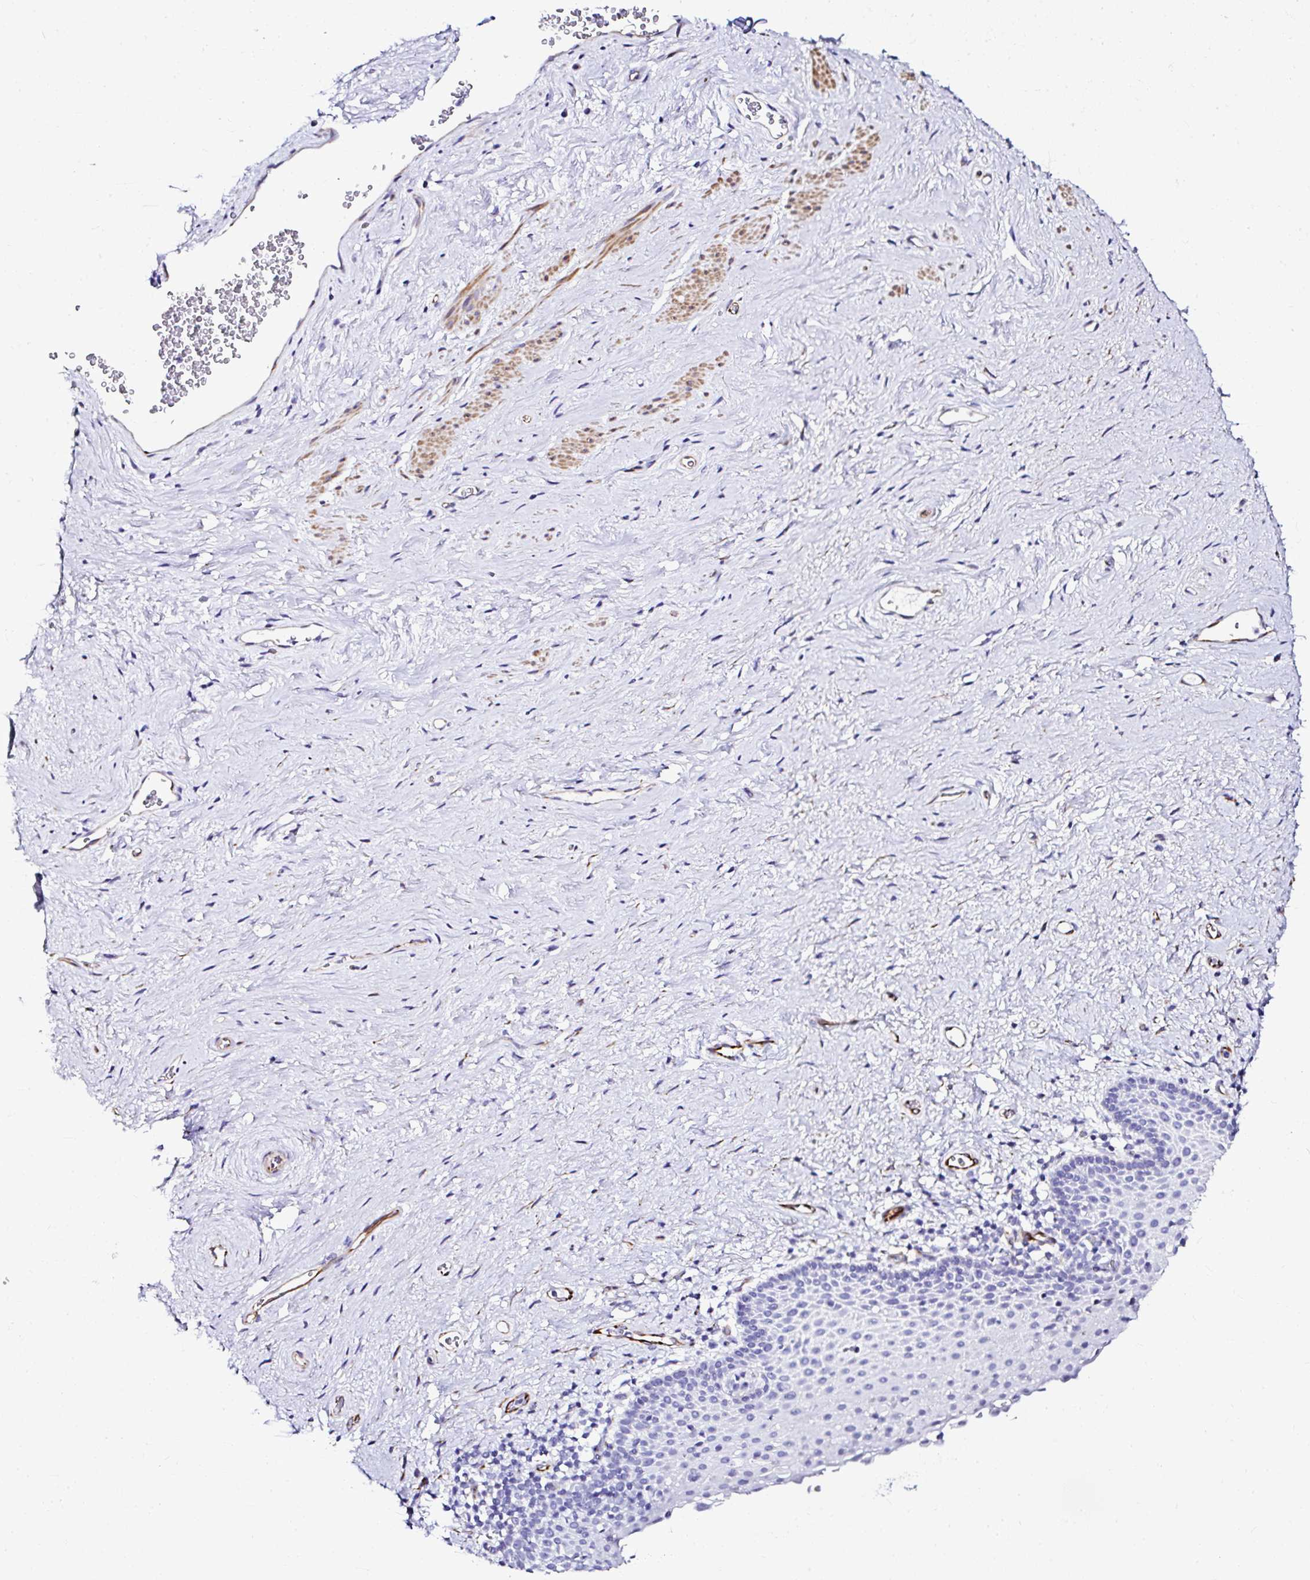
{"staining": {"intensity": "negative", "quantity": "none", "location": "none"}, "tissue": "vagina", "cell_type": "Squamous epithelial cells", "image_type": "normal", "snomed": [{"axis": "morphology", "description": "Normal tissue, NOS"}, {"axis": "topography", "description": "Vagina"}], "caption": "Immunohistochemistry of normal vagina demonstrates no expression in squamous epithelial cells.", "gene": "DEPDC5", "patient": {"sex": "female", "age": 61}}